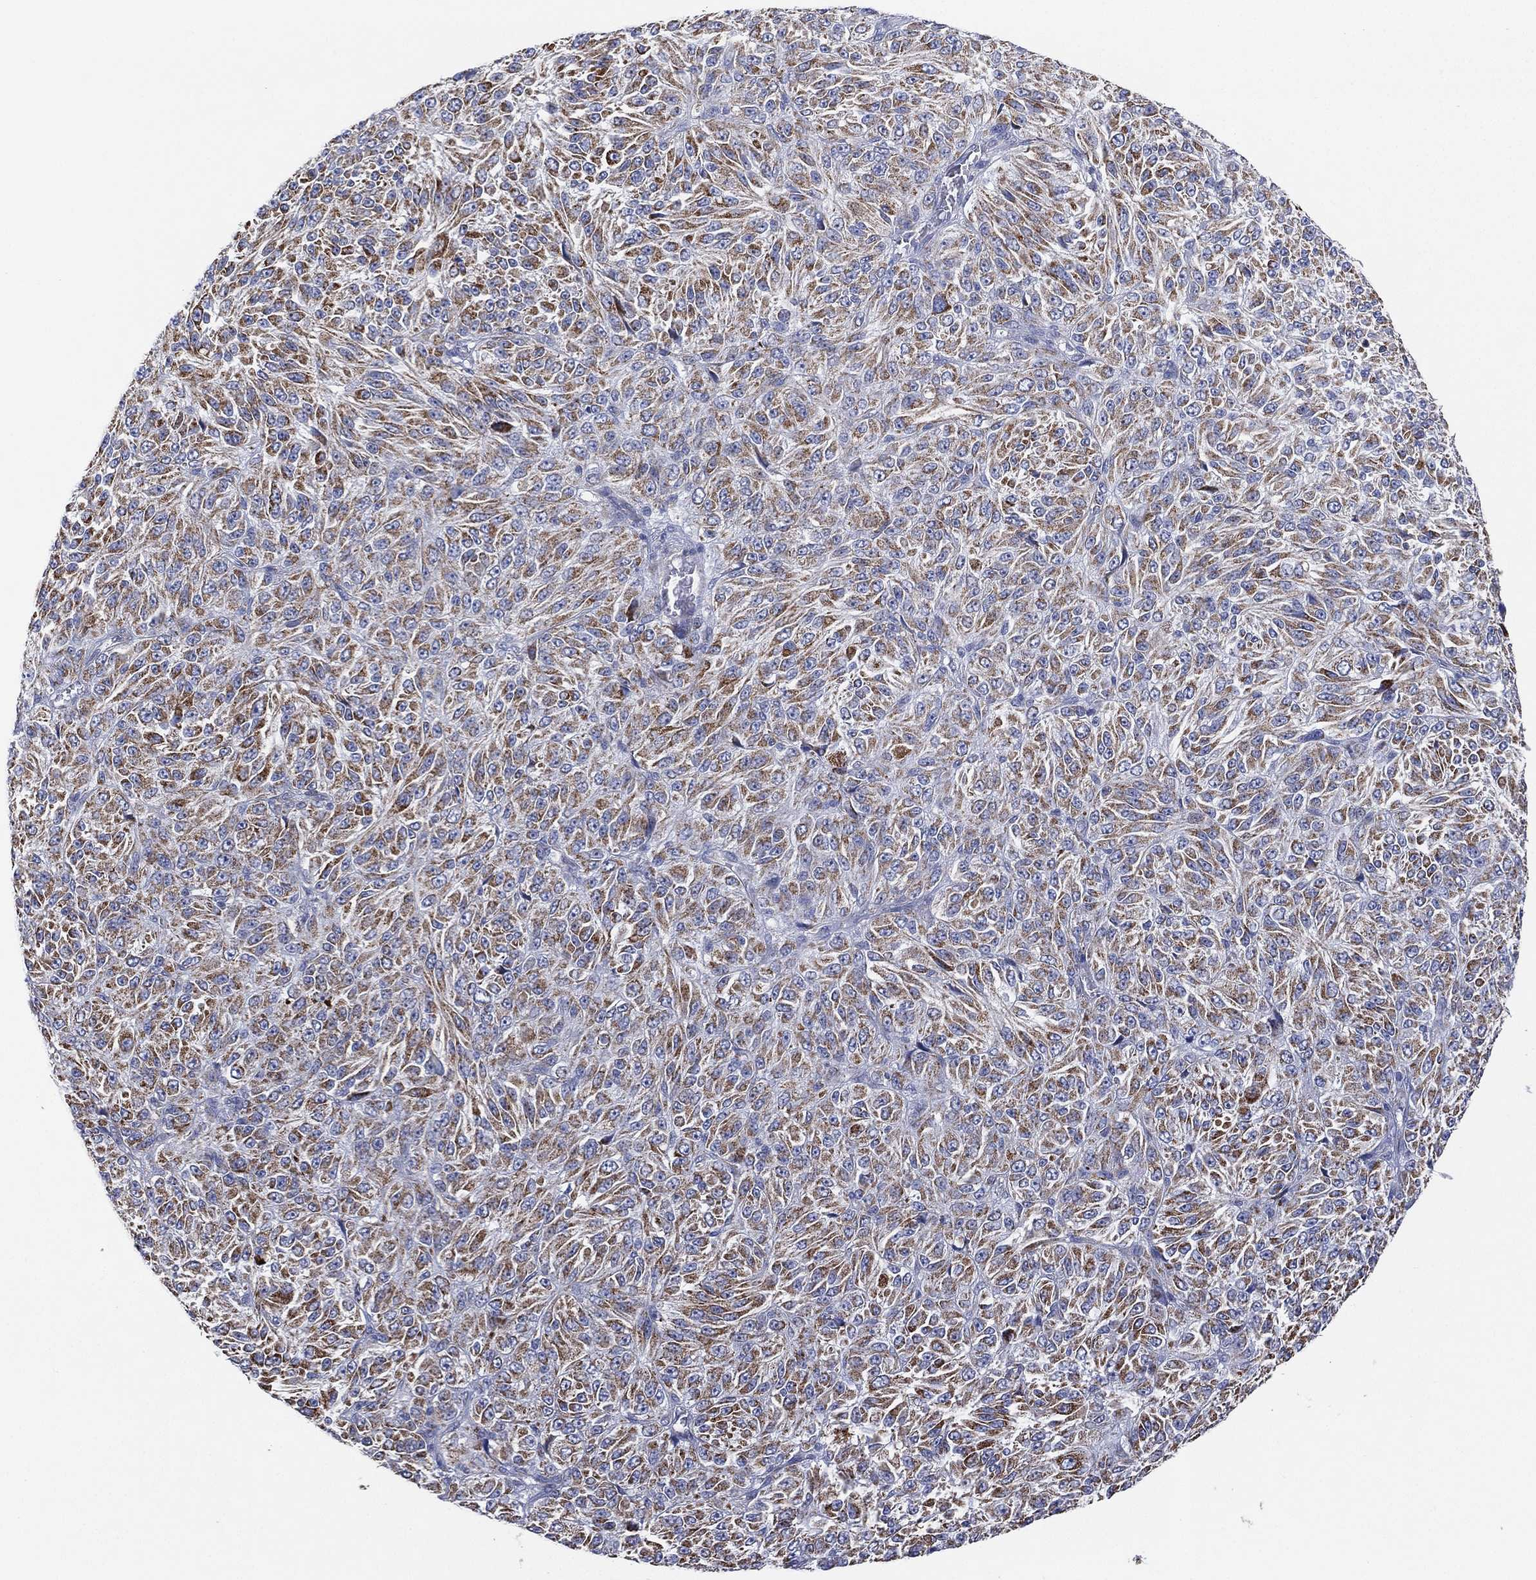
{"staining": {"intensity": "moderate", "quantity": ">75%", "location": "cytoplasmic/membranous"}, "tissue": "melanoma", "cell_type": "Tumor cells", "image_type": "cancer", "snomed": [{"axis": "morphology", "description": "Malignant melanoma, Metastatic site"}, {"axis": "topography", "description": "Brain"}], "caption": "The immunohistochemical stain highlights moderate cytoplasmic/membranous expression in tumor cells of malignant melanoma (metastatic site) tissue.", "gene": "INA", "patient": {"sex": "female", "age": 56}}